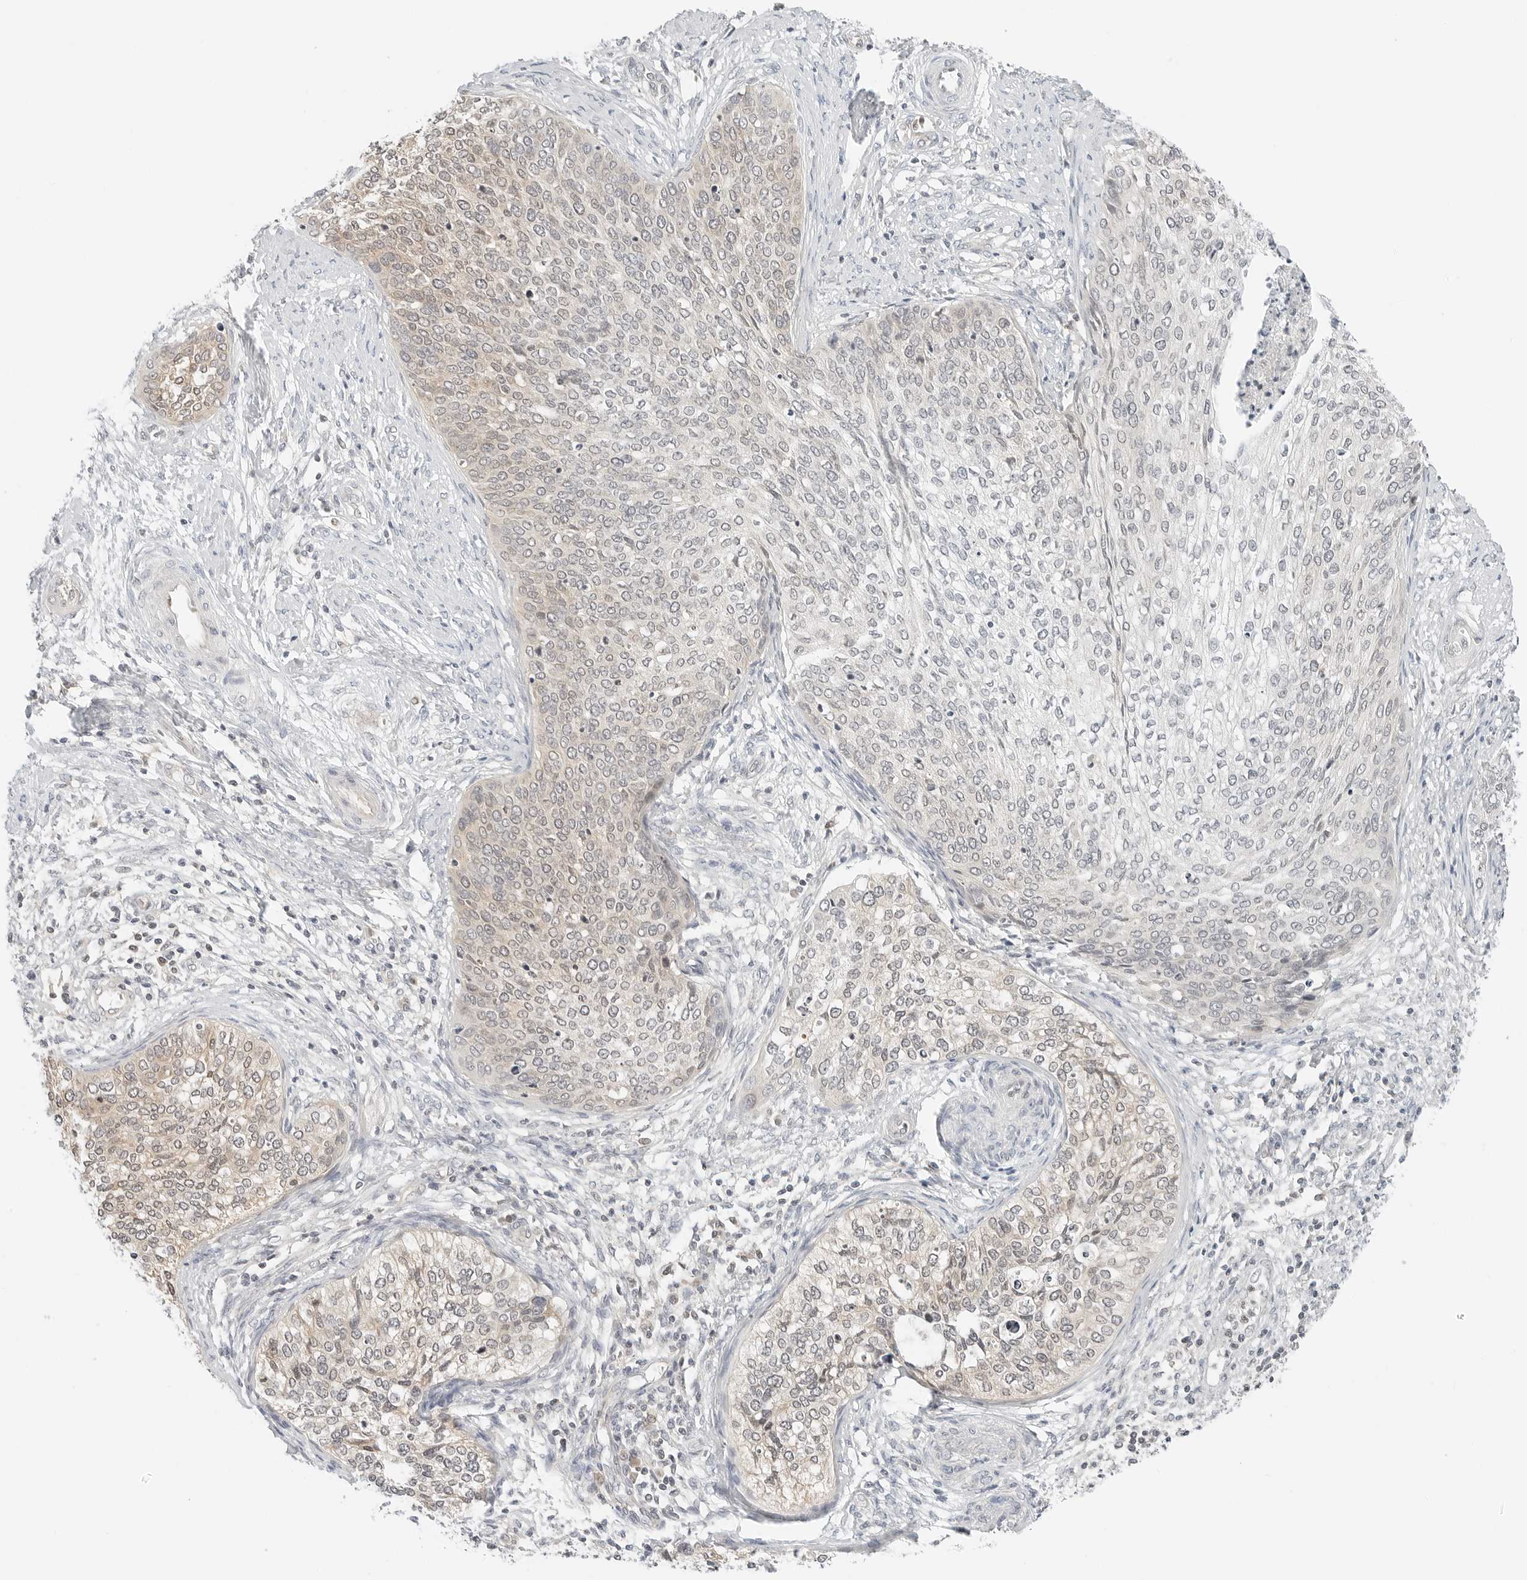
{"staining": {"intensity": "weak", "quantity": "<25%", "location": "cytoplasmic/membranous"}, "tissue": "cervical cancer", "cell_type": "Tumor cells", "image_type": "cancer", "snomed": [{"axis": "morphology", "description": "Squamous cell carcinoma, NOS"}, {"axis": "topography", "description": "Cervix"}], "caption": "The photomicrograph displays no staining of tumor cells in squamous cell carcinoma (cervical). The staining is performed using DAB (3,3'-diaminobenzidine) brown chromogen with nuclei counter-stained in using hematoxylin.", "gene": "IQCC", "patient": {"sex": "female", "age": 37}}